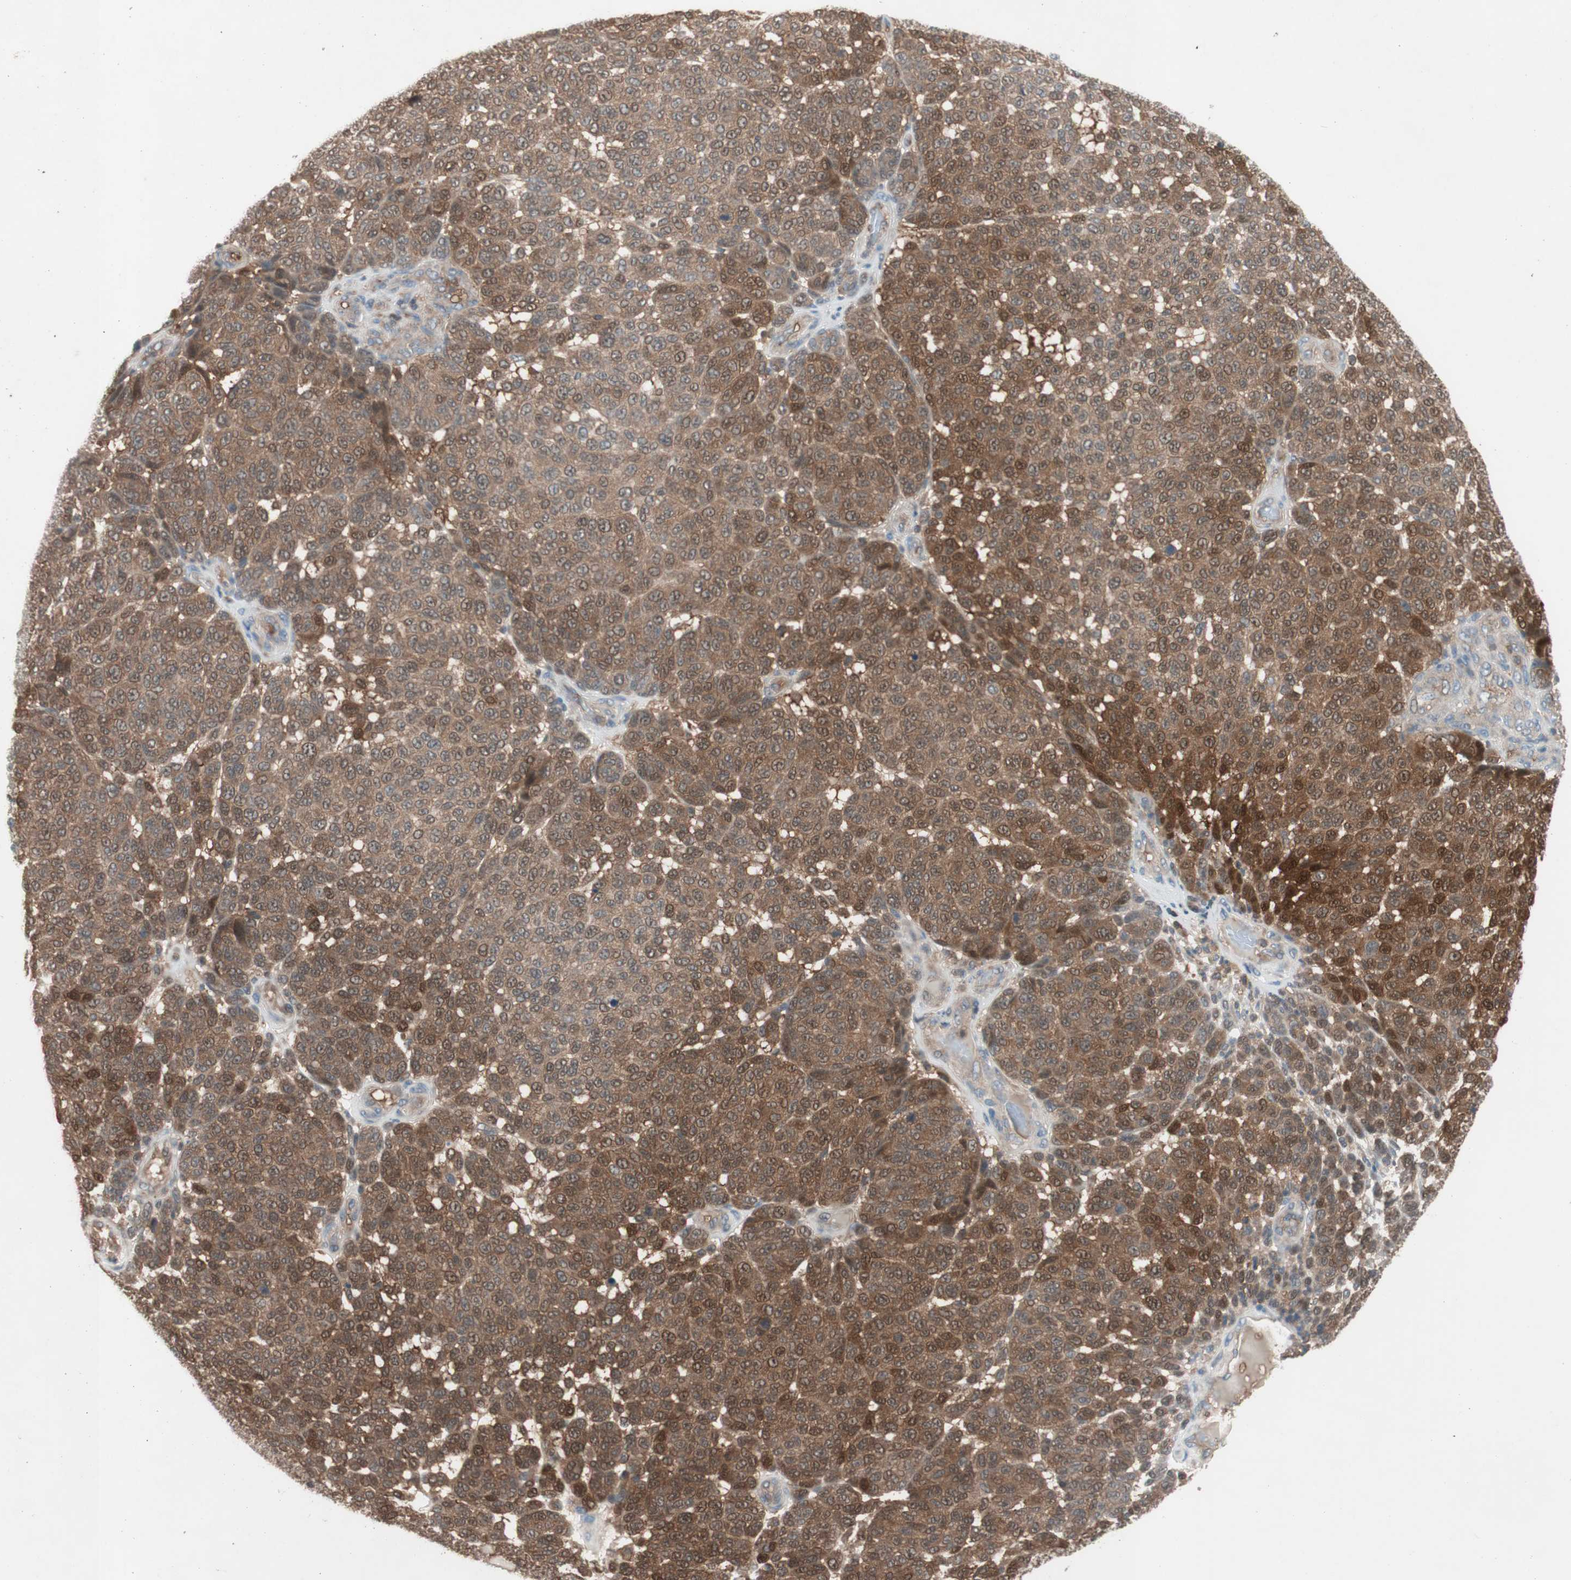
{"staining": {"intensity": "moderate", "quantity": ">75%", "location": "cytoplasmic/membranous"}, "tissue": "melanoma", "cell_type": "Tumor cells", "image_type": "cancer", "snomed": [{"axis": "morphology", "description": "Malignant melanoma, NOS"}, {"axis": "topography", "description": "Skin"}], "caption": "A high-resolution photomicrograph shows immunohistochemistry (IHC) staining of malignant melanoma, which reveals moderate cytoplasmic/membranous positivity in about >75% of tumor cells. (DAB (3,3'-diaminobenzidine) IHC with brightfield microscopy, high magnification).", "gene": "GALT", "patient": {"sex": "male", "age": 59}}